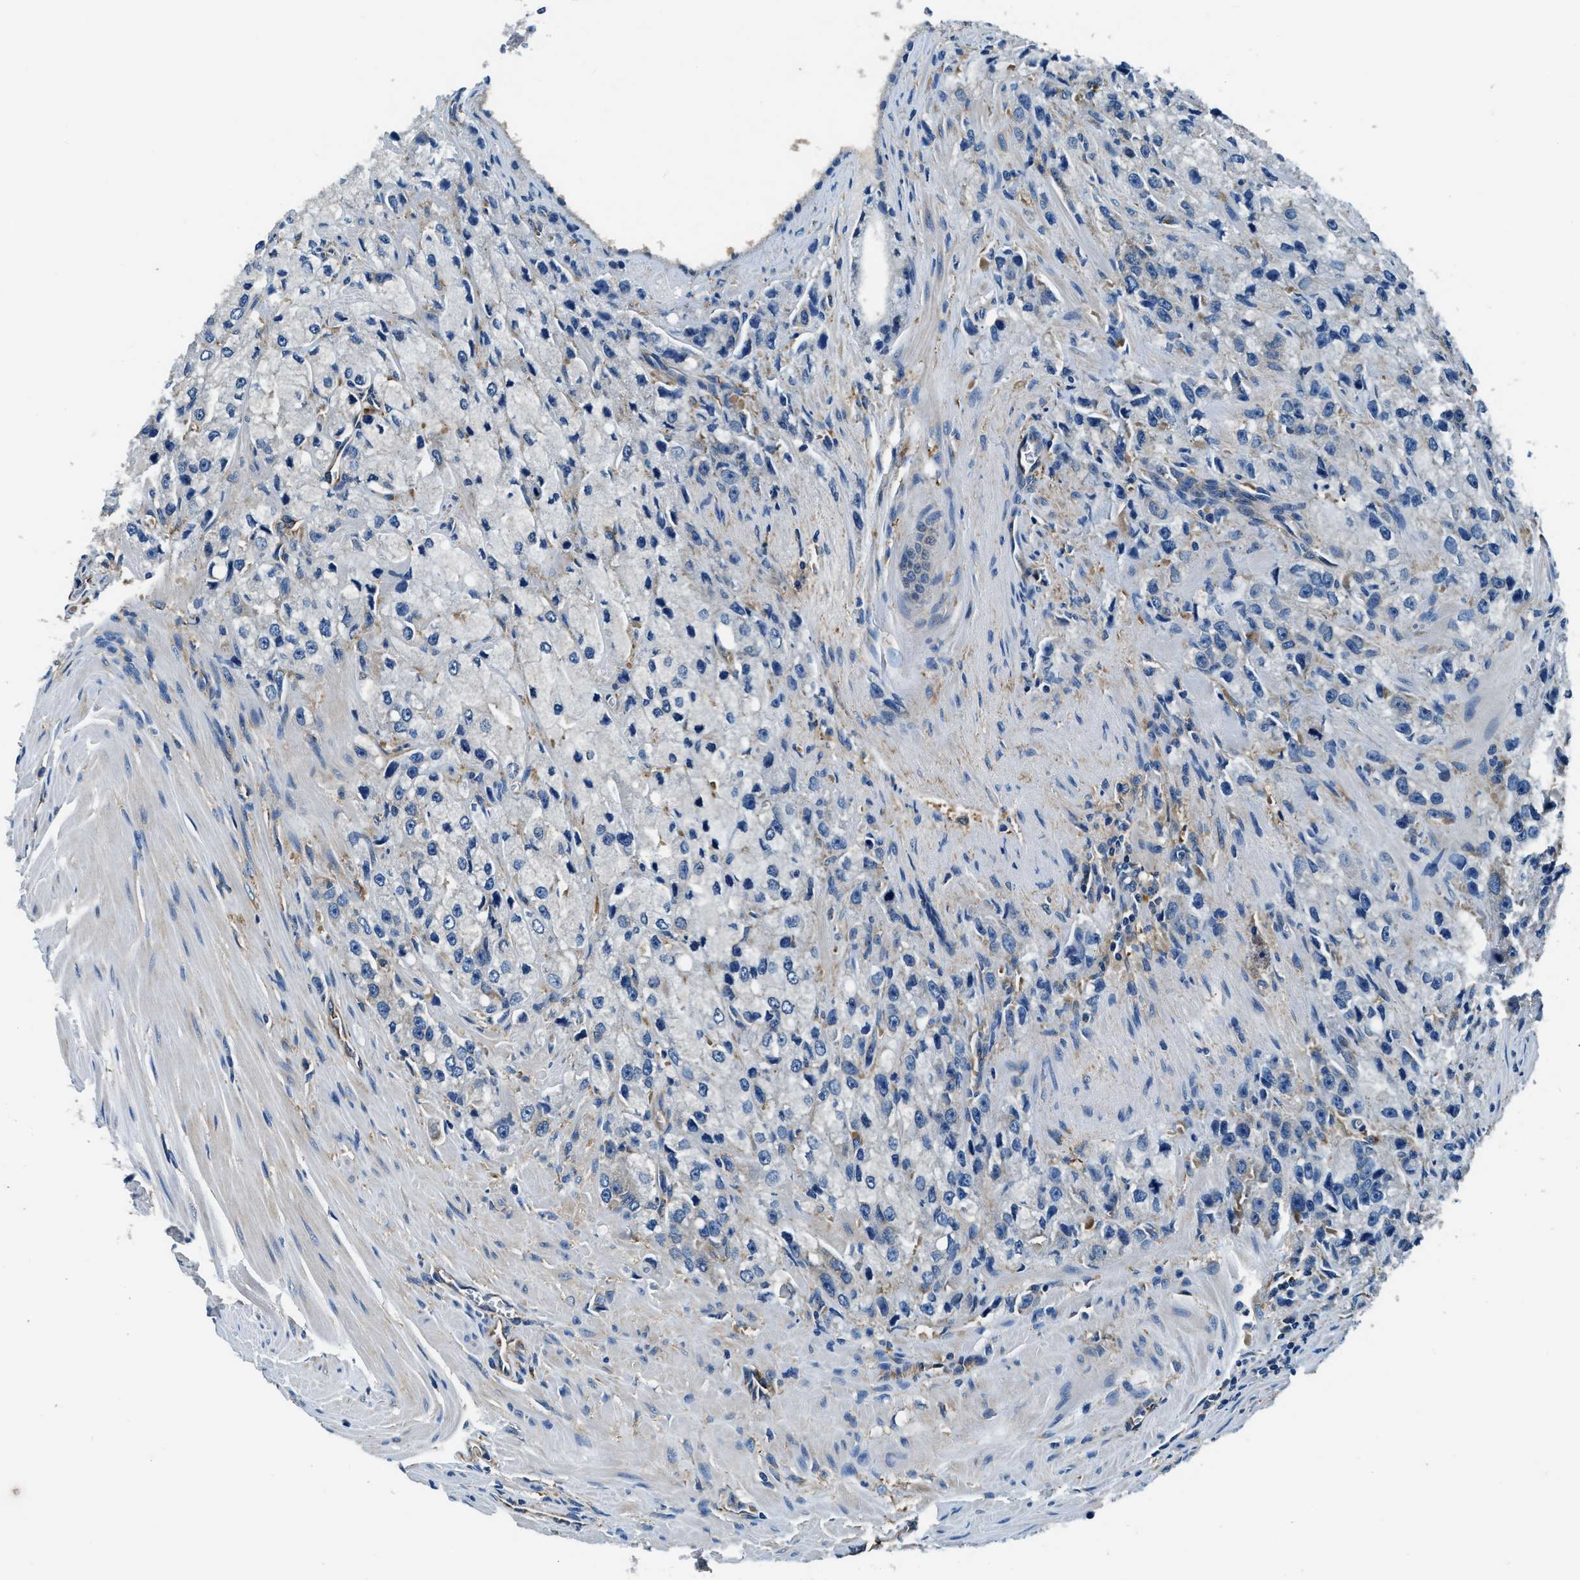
{"staining": {"intensity": "negative", "quantity": "none", "location": "none"}, "tissue": "prostate cancer", "cell_type": "Tumor cells", "image_type": "cancer", "snomed": [{"axis": "morphology", "description": "Adenocarcinoma, High grade"}, {"axis": "topography", "description": "Prostate"}], "caption": "IHC micrograph of adenocarcinoma (high-grade) (prostate) stained for a protein (brown), which shows no positivity in tumor cells.", "gene": "EEA1", "patient": {"sex": "male", "age": 58}}